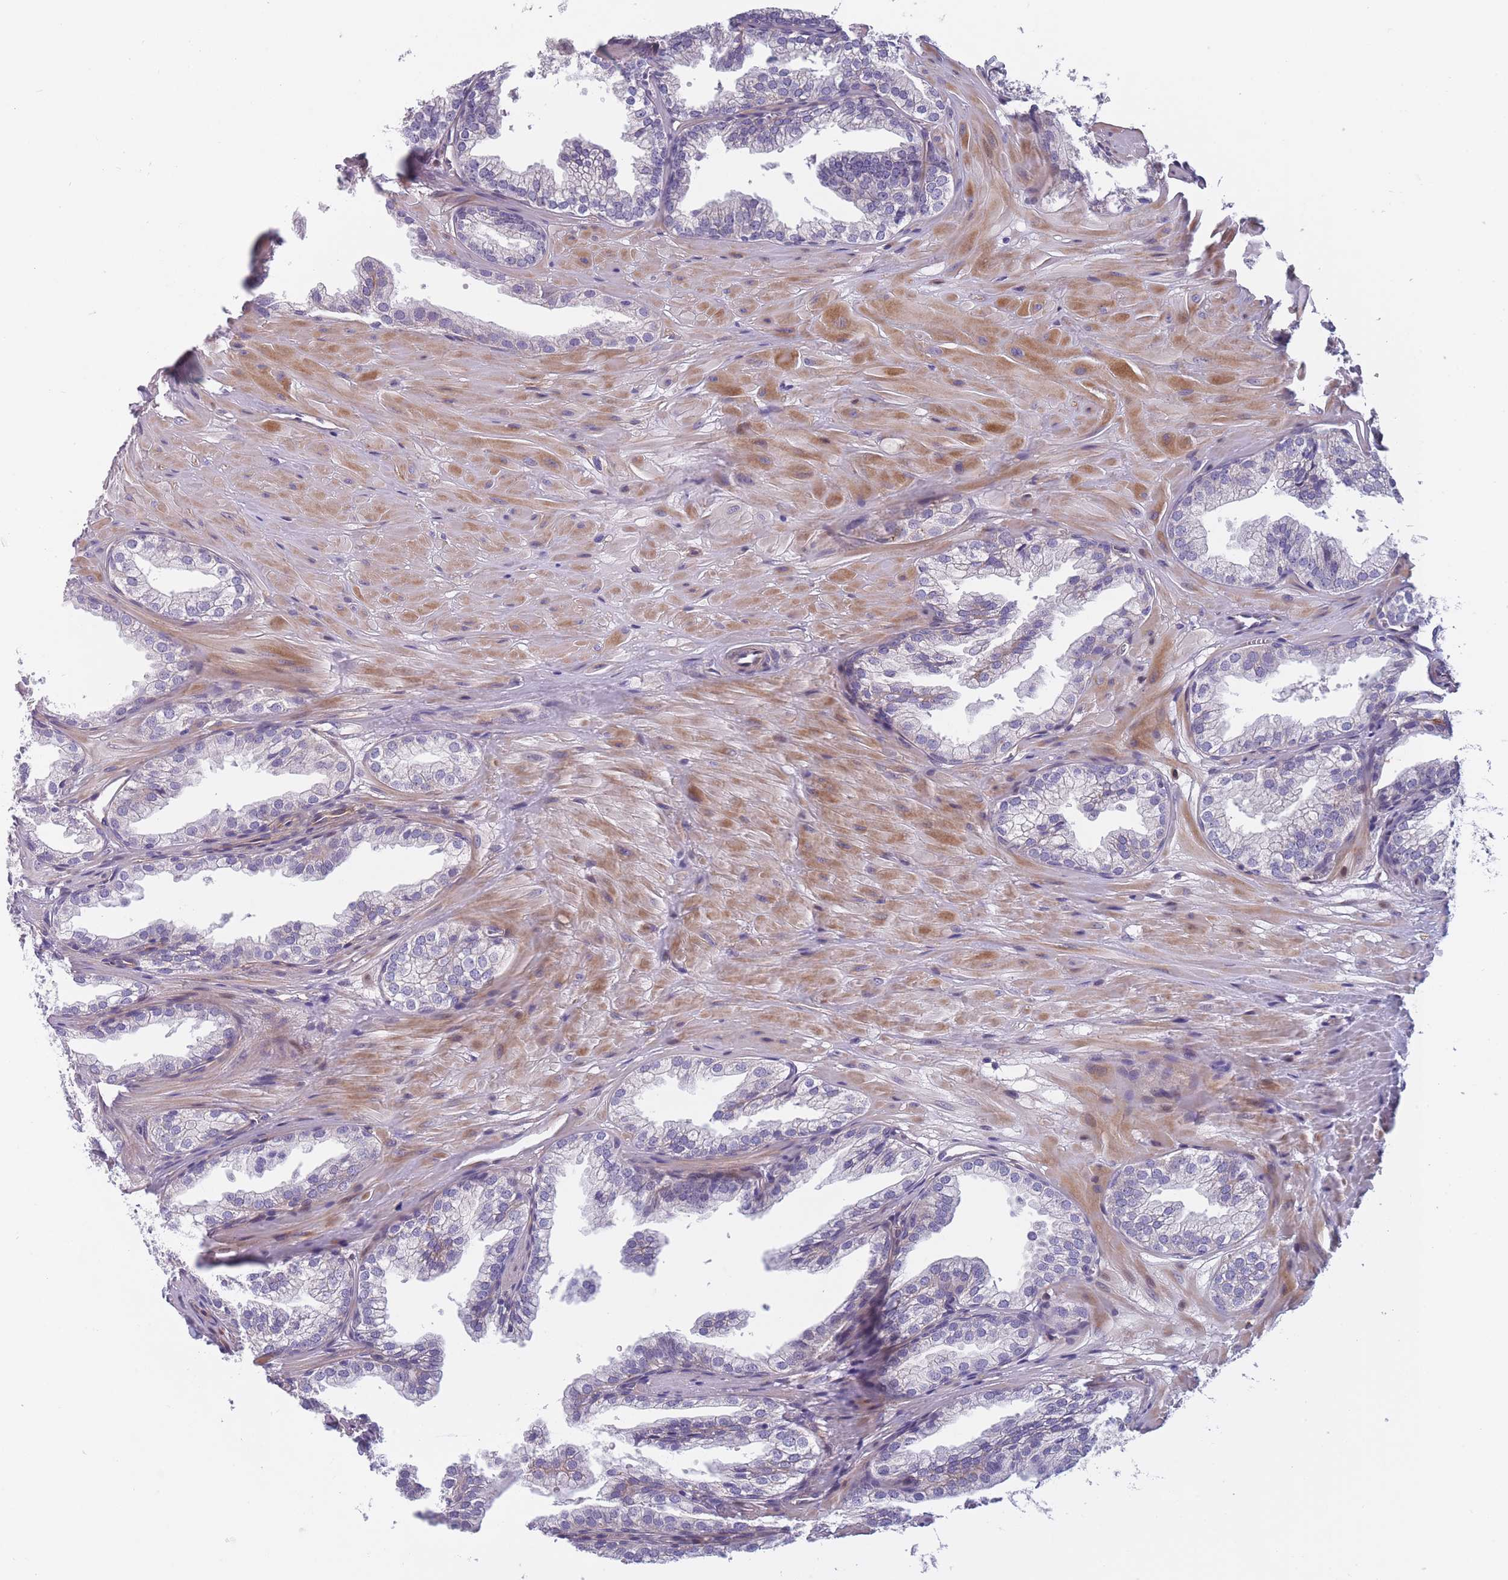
{"staining": {"intensity": "moderate", "quantity": "<25%", "location": "cytoplasmic/membranous"}, "tissue": "prostate", "cell_type": "Glandular cells", "image_type": "normal", "snomed": [{"axis": "morphology", "description": "Normal tissue, NOS"}, {"axis": "topography", "description": "Prostate"}, {"axis": "topography", "description": "Peripheral nerve tissue"}], "caption": "This micrograph exhibits unremarkable prostate stained with IHC to label a protein in brown. The cytoplasmic/membranous of glandular cells show moderate positivity for the protein. Nuclei are counter-stained blue.", "gene": "FAM83F", "patient": {"sex": "male", "age": 55}}